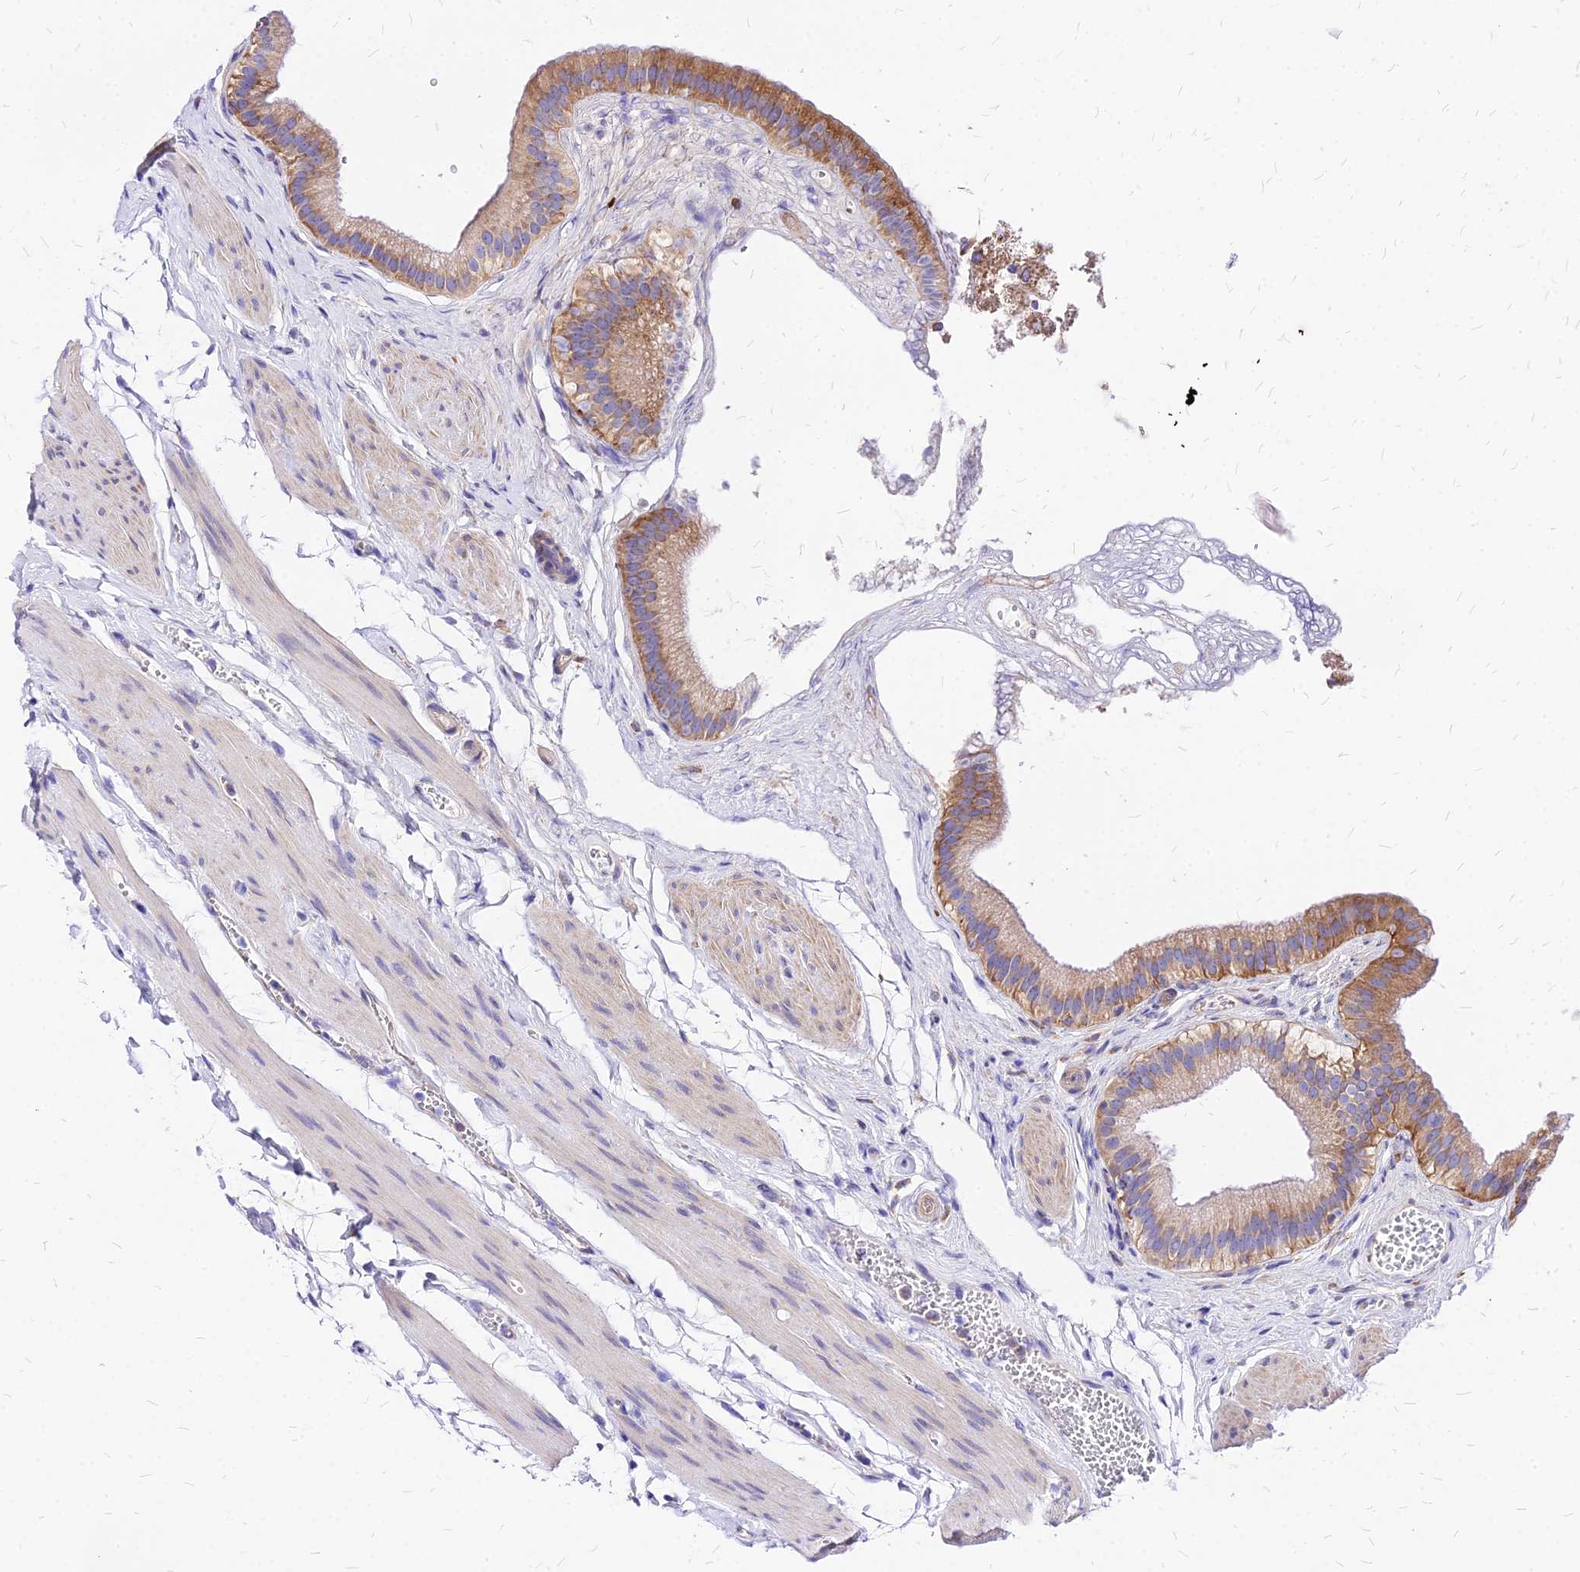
{"staining": {"intensity": "moderate", "quantity": ">75%", "location": "cytoplasmic/membranous"}, "tissue": "gallbladder", "cell_type": "Glandular cells", "image_type": "normal", "snomed": [{"axis": "morphology", "description": "Normal tissue, NOS"}, {"axis": "topography", "description": "Gallbladder"}], "caption": "Immunohistochemical staining of normal gallbladder shows medium levels of moderate cytoplasmic/membranous positivity in about >75% of glandular cells.", "gene": "RPL19", "patient": {"sex": "female", "age": 54}}